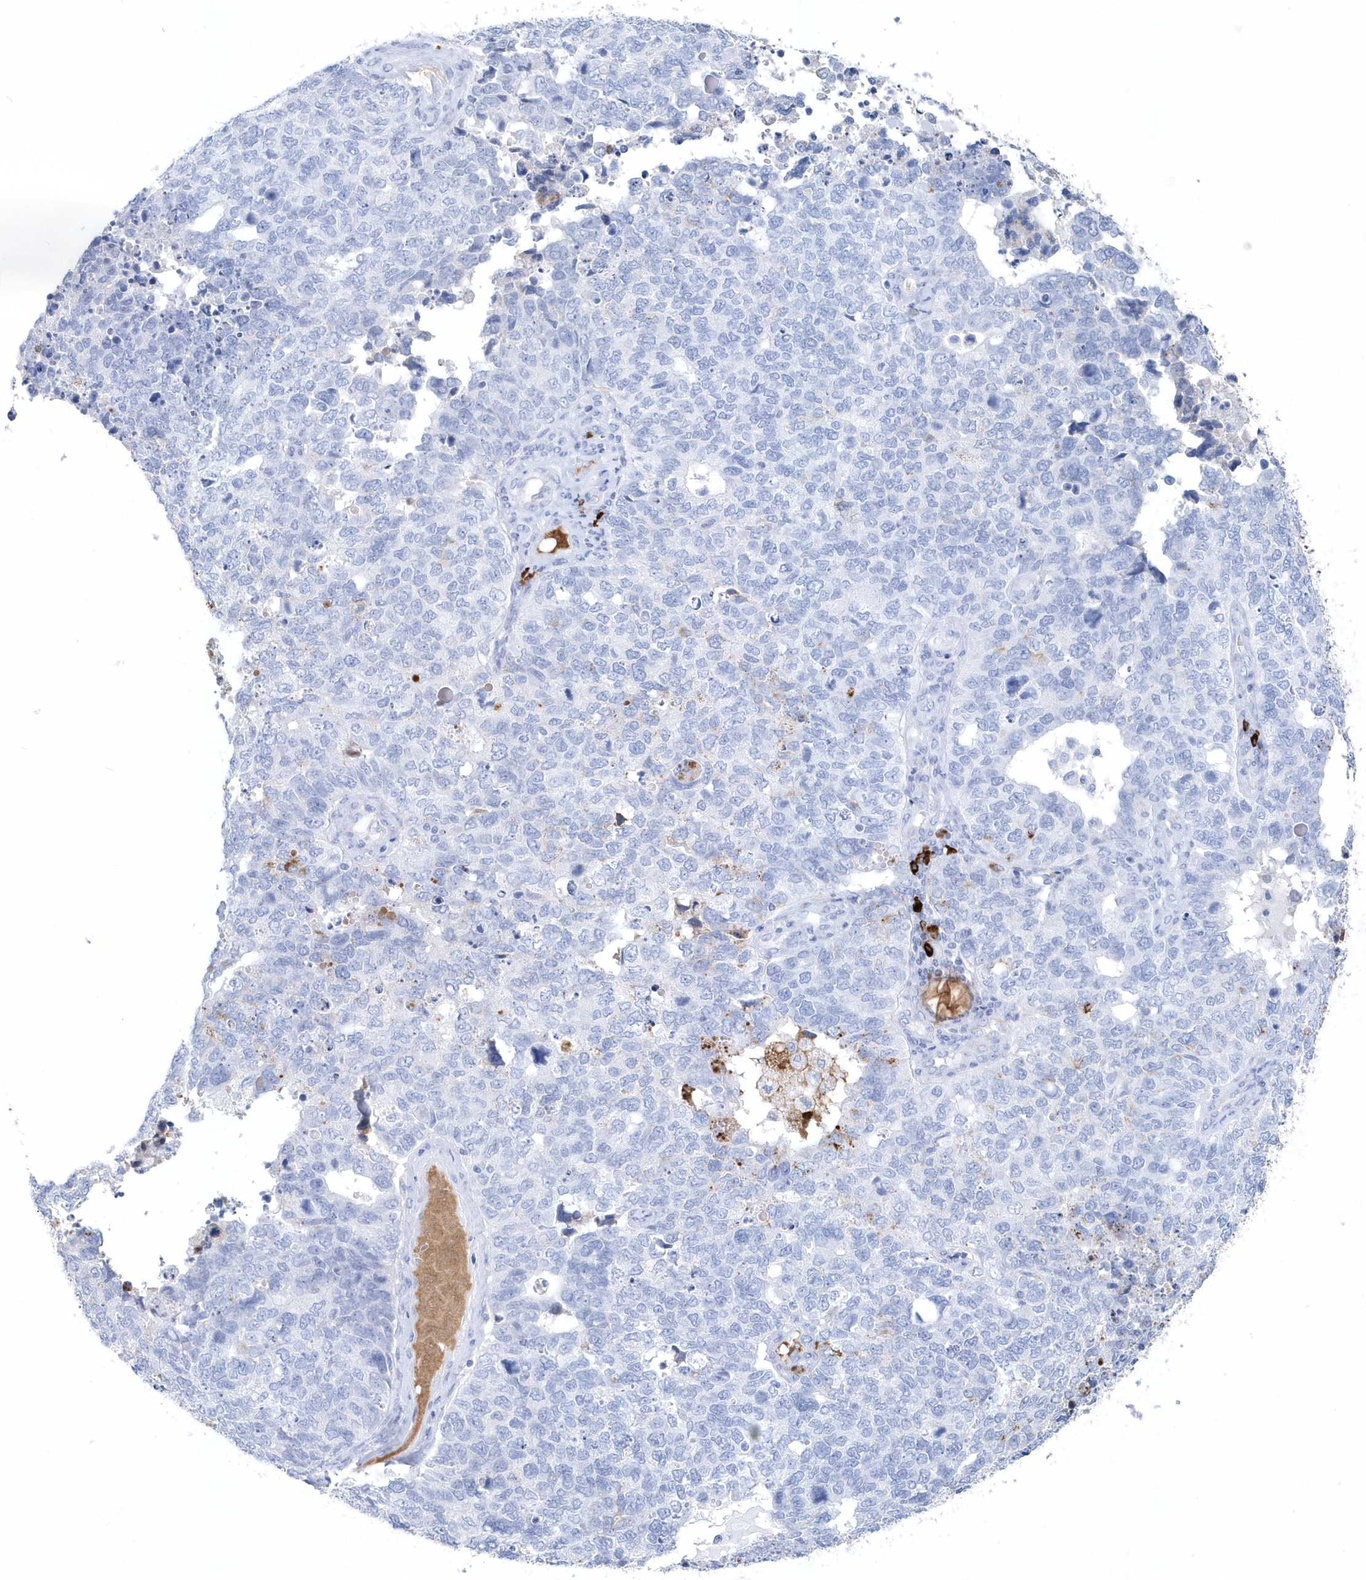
{"staining": {"intensity": "negative", "quantity": "none", "location": "none"}, "tissue": "cervical cancer", "cell_type": "Tumor cells", "image_type": "cancer", "snomed": [{"axis": "morphology", "description": "Squamous cell carcinoma, NOS"}, {"axis": "topography", "description": "Cervix"}], "caption": "Immunohistochemical staining of cervical cancer displays no significant expression in tumor cells. Nuclei are stained in blue.", "gene": "JCHAIN", "patient": {"sex": "female", "age": 63}}